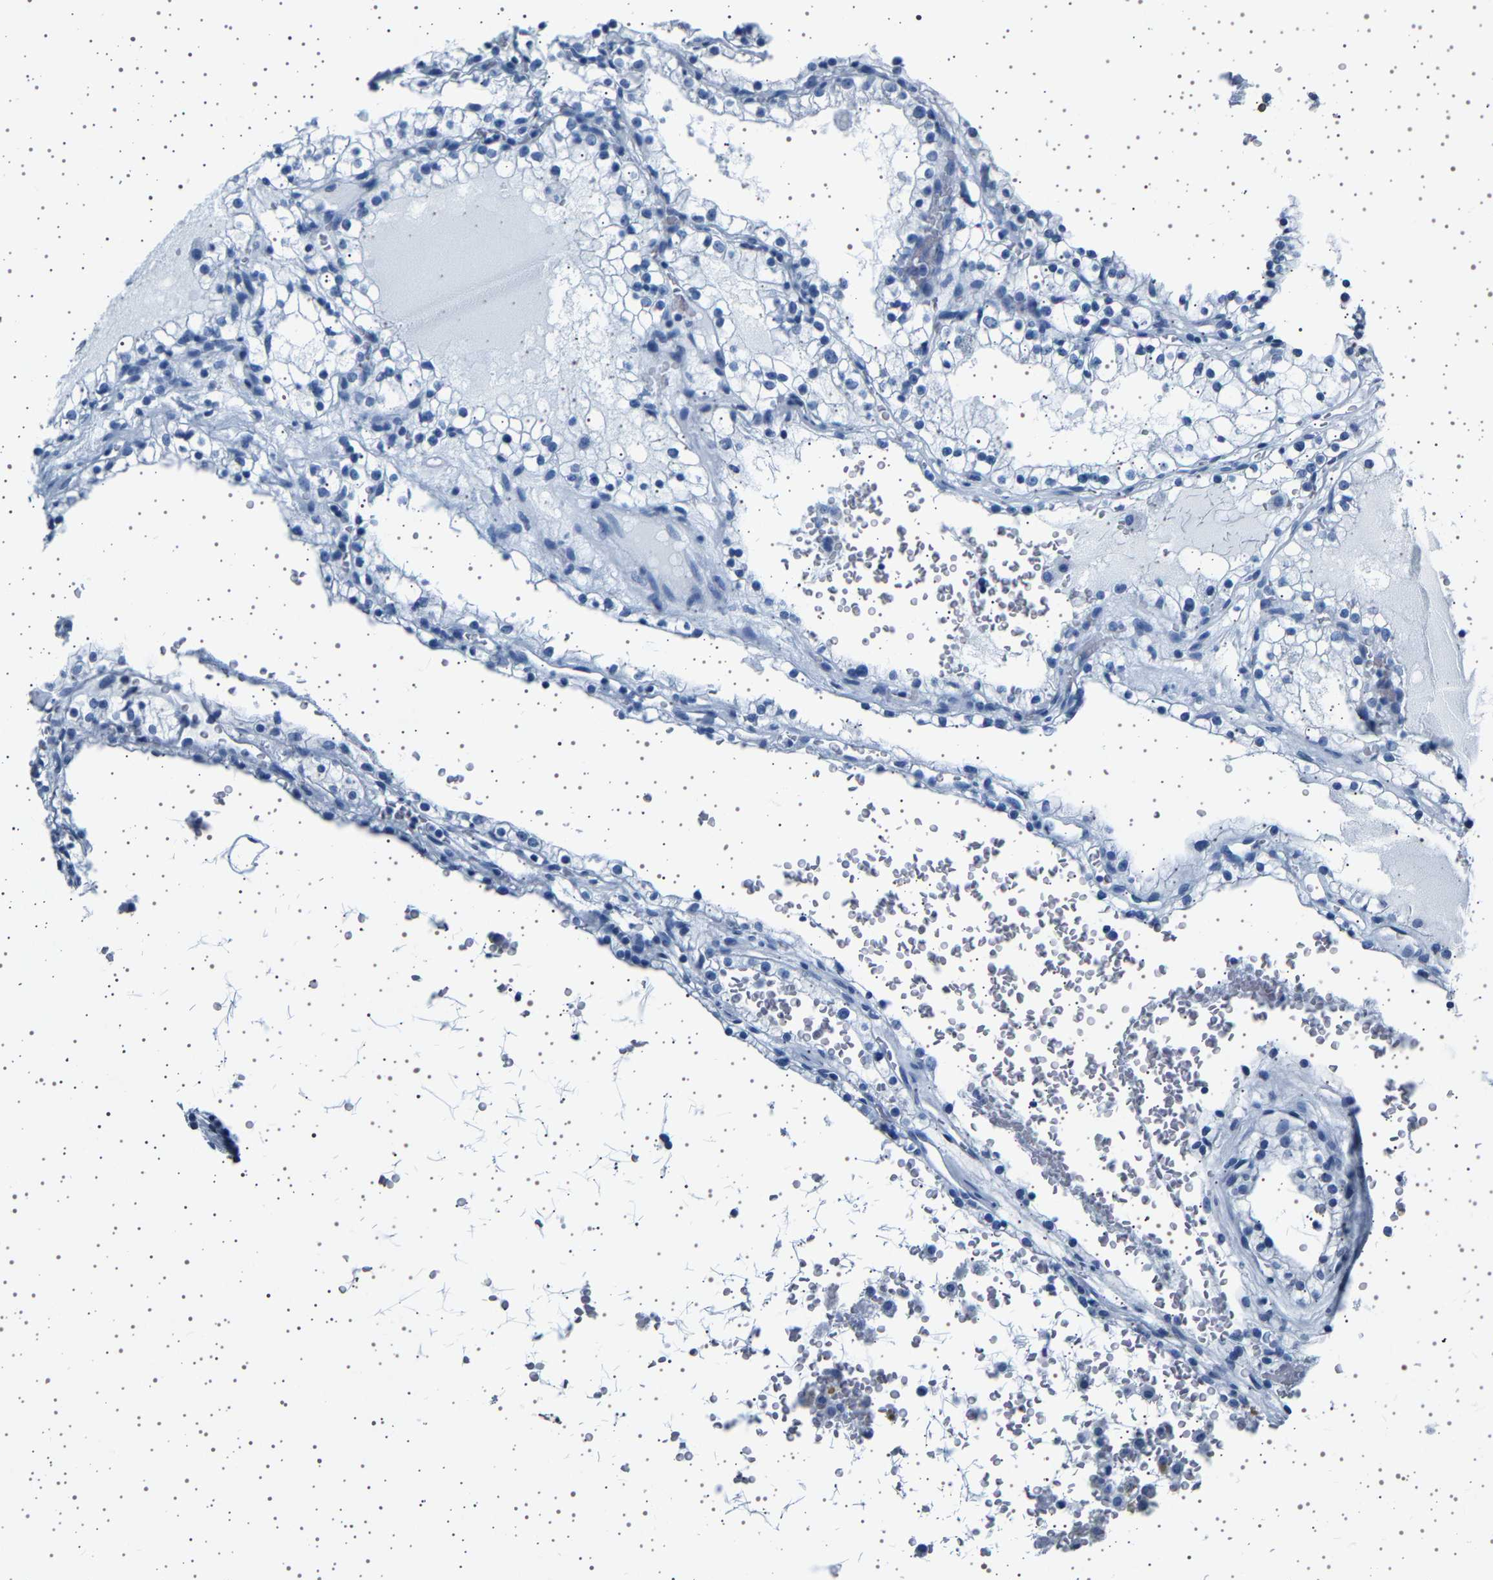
{"staining": {"intensity": "negative", "quantity": "none", "location": "none"}, "tissue": "renal cancer", "cell_type": "Tumor cells", "image_type": "cancer", "snomed": [{"axis": "morphology", "description": "Adenocarcinoma, NOS"}, {"axis": "topography", "description": "Kidney"}], "caption": "An immunohistochemistry photomicrograph of renal adenocarcinoma is shown. There is no staining in tumor cells of renal adenocarcinoma.", "gene": "TFF3", "patient": {"sex": "female", "age": 41}}